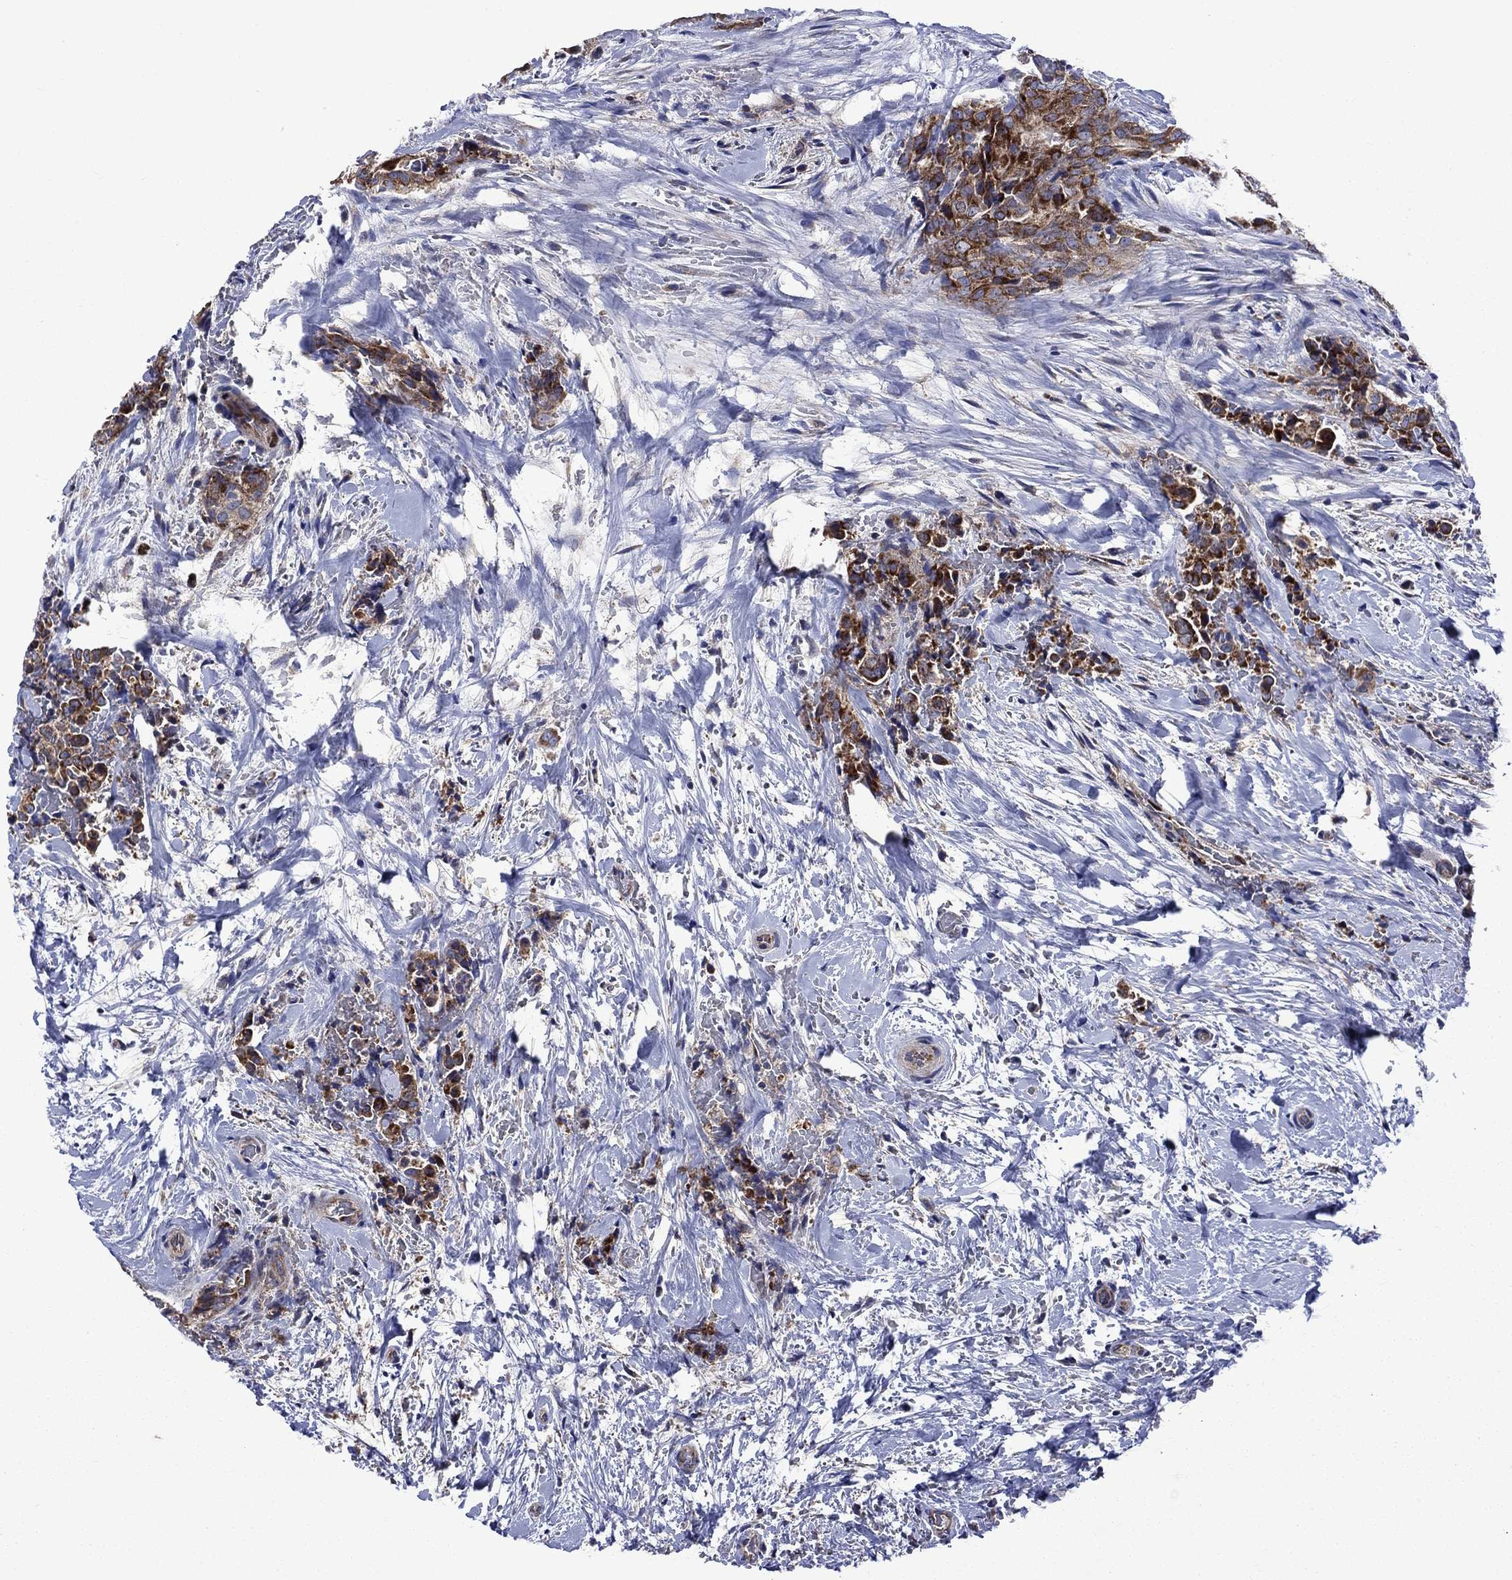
{"staining": {"intensity": "strong", "quantity": ">75%", "location": "cytoplasmic/membranous"}, "tissue": "thyroid cancer", "cell_type": "Tumor cells", "image_type": "cancer", "snomed": [{"axis": "morphology", "description": "Papillary adenocarcinoma, NOS"}, {"axis": "topography", "description": "Thyroid gland"}], "caption": "DAB immunohistochemical staining of human papillary adenocarcinoma (thyroid) shows strong cytoplasmic/membranous protein positivity in approximately >75% of tumor cells. The protein is stained brown, and the nuclei are stained in blue (DAB IHC with brightfield microscopy, high magnification).", "gene": "KIF22", "patient": {"sex": "male", "age": 61}}